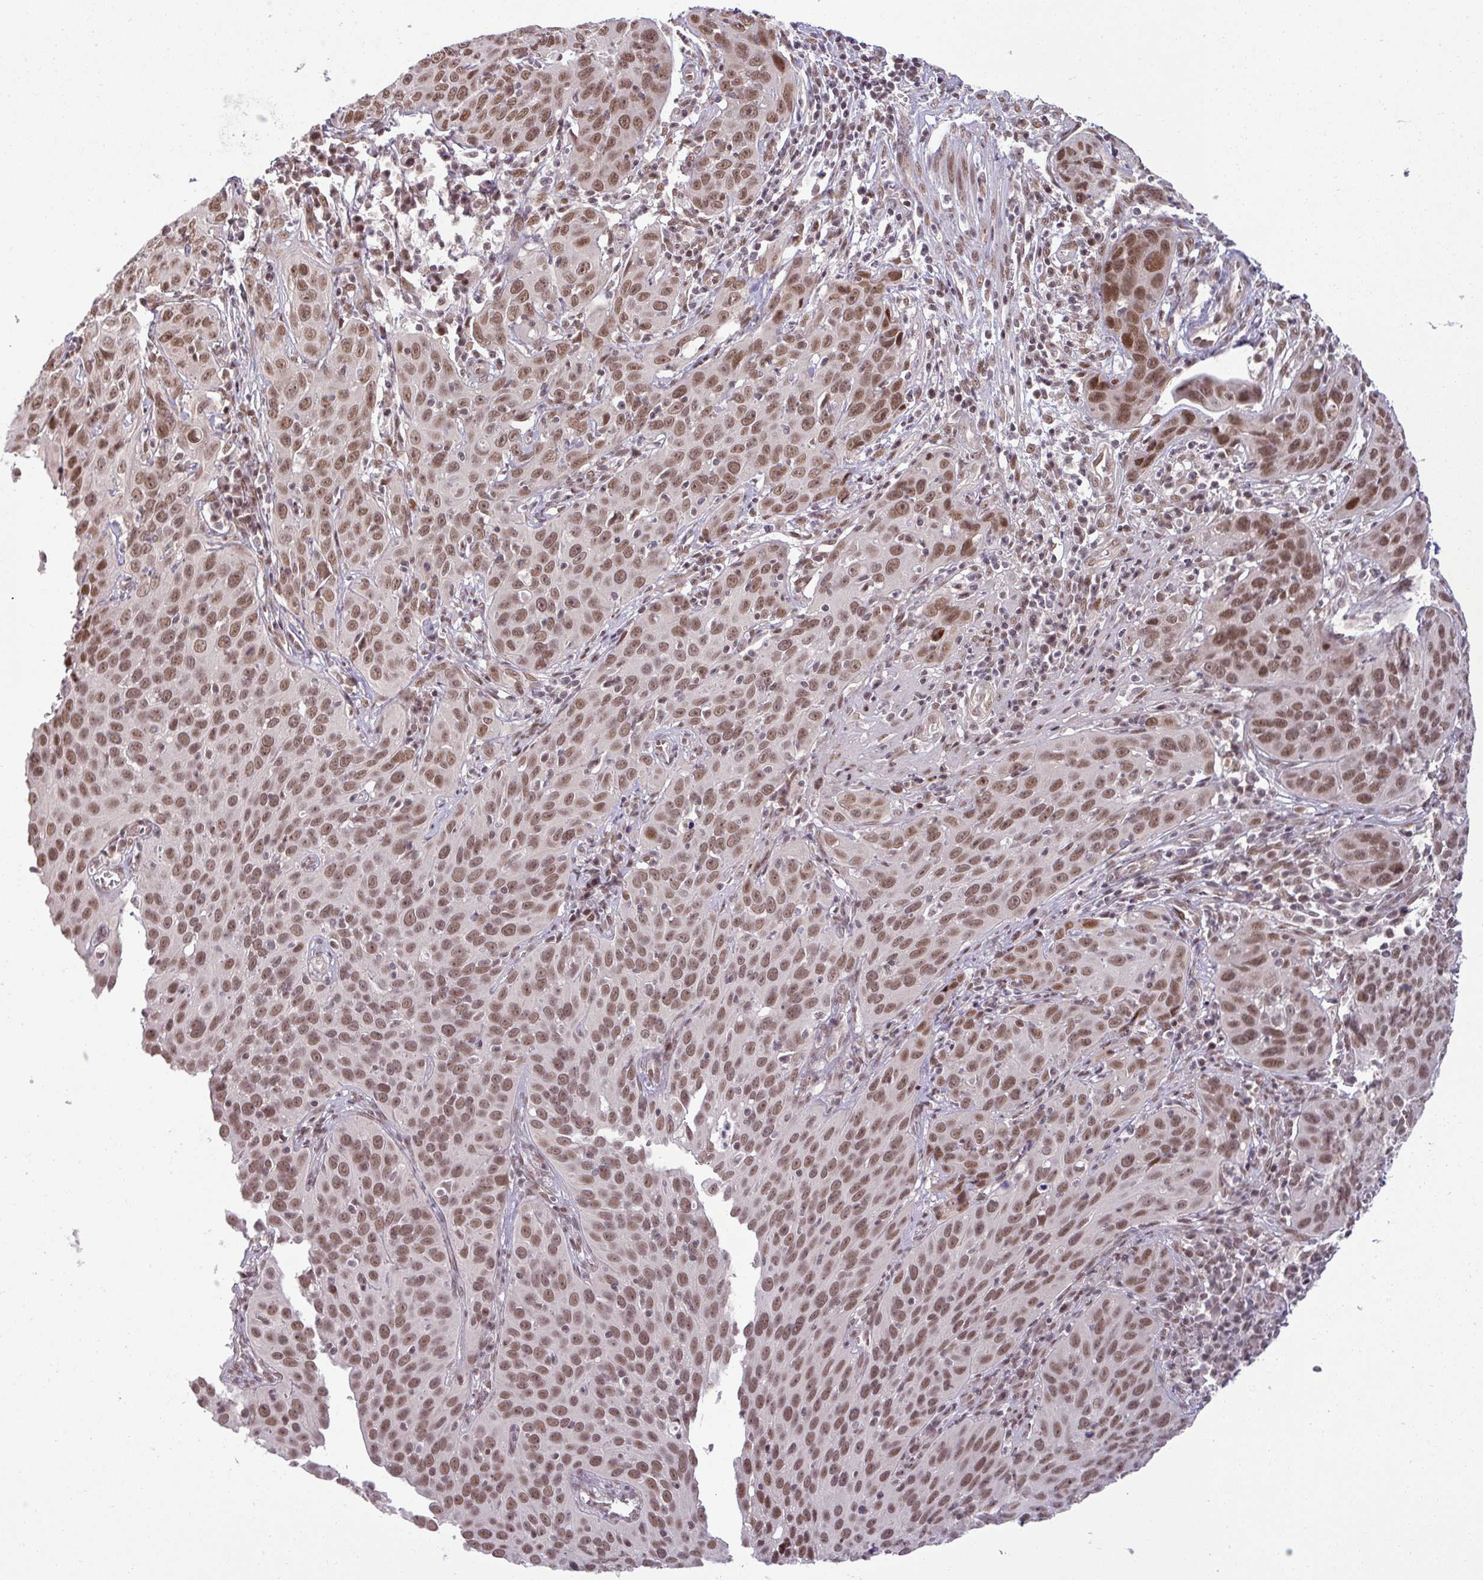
{"staining": {"intensity": "moderate", "quantity": ">75%", "location": "nuclear"}, "tissue": "cervical cancer", "cell_type": "Tumor cells", "image_type": "cancer", "snomed": [{"axis": "morphology", "description": "Squamous cell carcinoma, NOS"}, {"axis": "topography", "description": "Cervix"}], "caption": "Immunohistochemistry (IHC) photomicrograph of human cervical cancer stained for a protein (brown), which reveals medium levels of moderate nuclear staining in about >75% of tumor cells.", "gene": "PTPN20", "patient": {"sex": "female", "age": 36}}